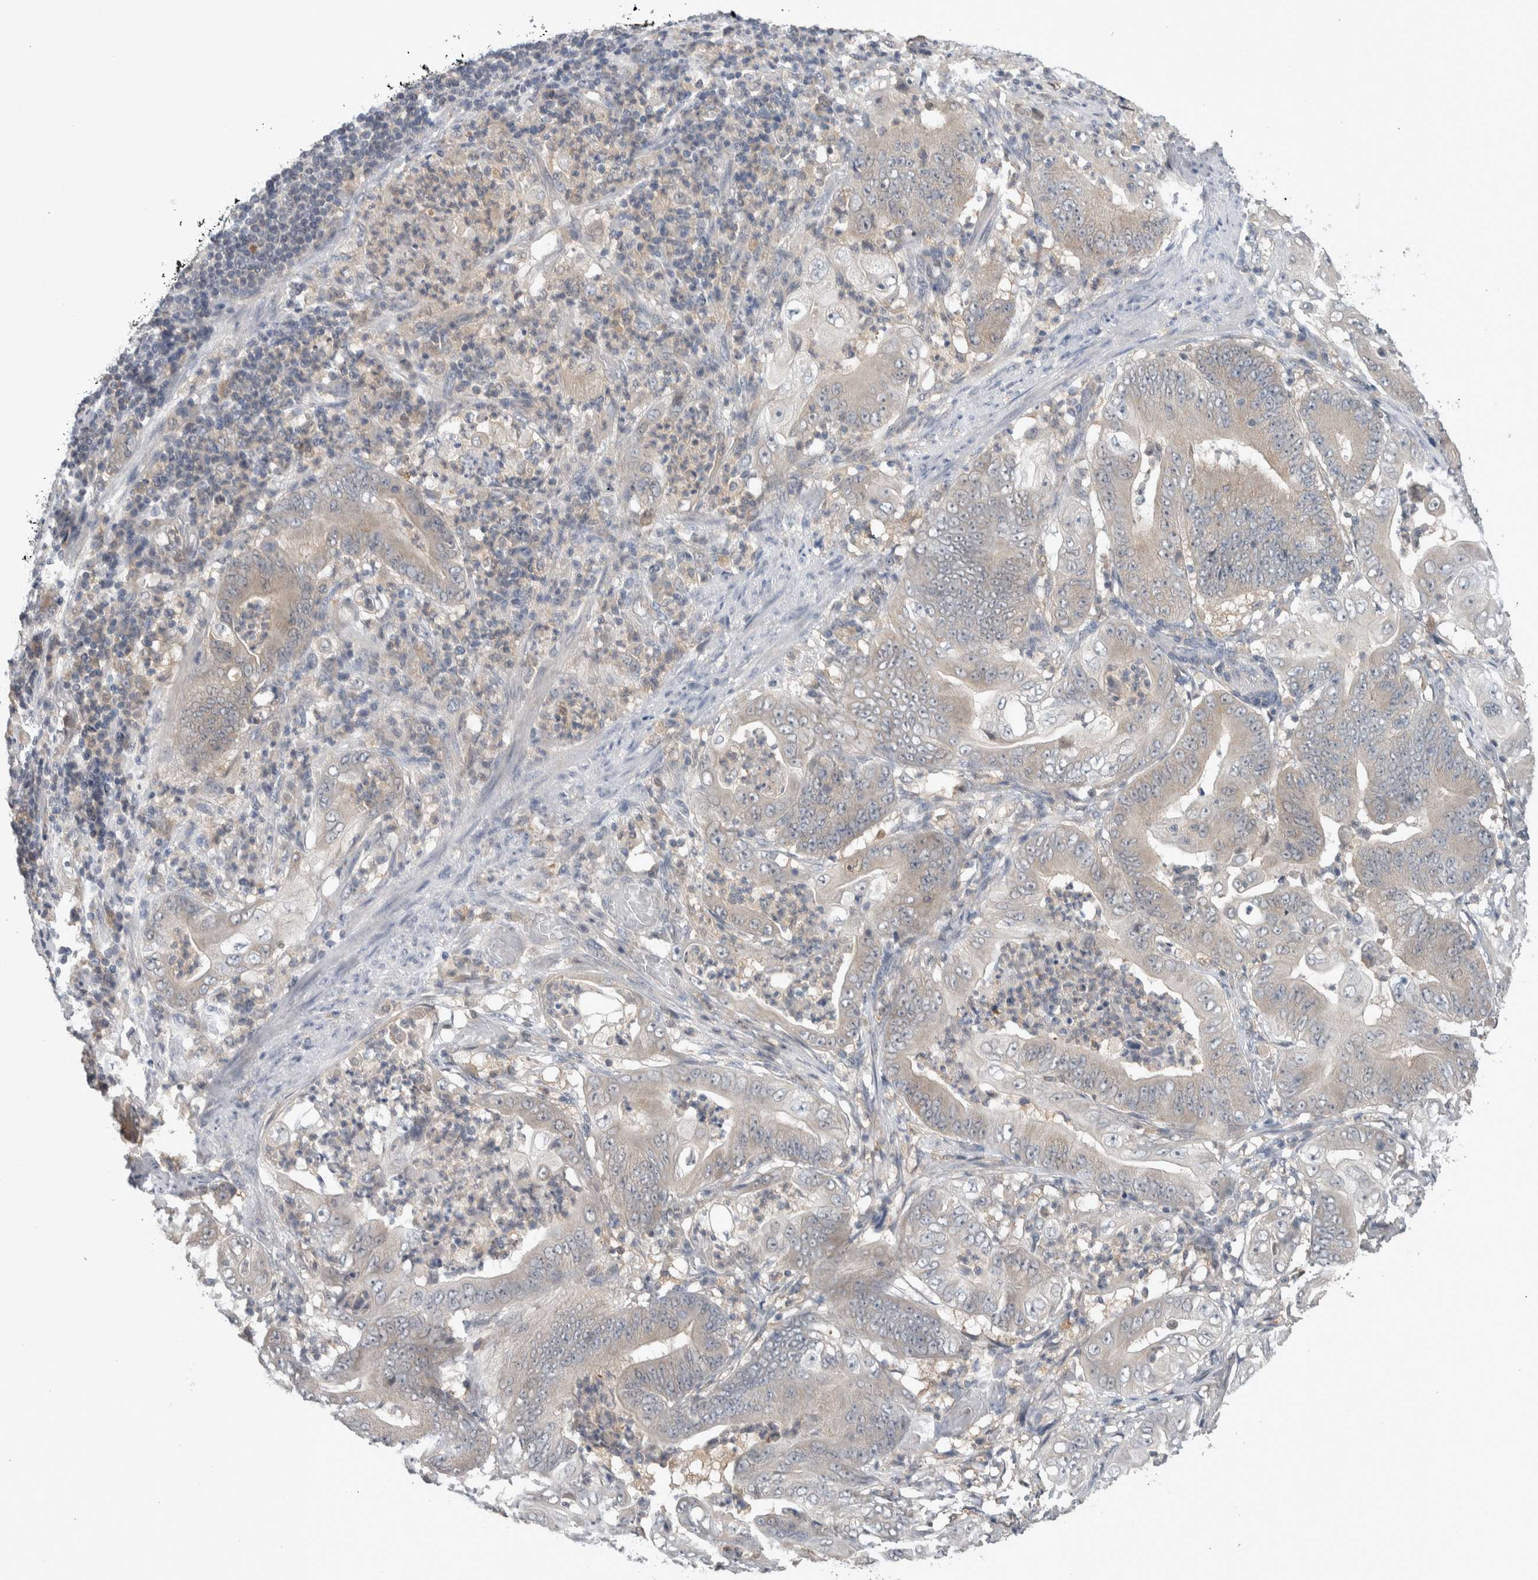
{"staining": {"intensity": "weak", "quantity": "<25%", "location": "cytoplasmic/membranous"}, "tissue": "stomach cancer", "cell_type": "Tumor cells", "image_type": "cancer", "snomed": [{"axis": "morphology", "description": "Adenocarcinoma, NOS"}, {"axis": "topography", "description": "Stomach"}], "caption": "Tumor cells are negative for brown protein staining in adenocarcinoma (stomach). (DAB immunohistochemistry visualized using brightfield microscopy, high magnification).", "gene": "HTATIP2", "patient": {"sex": "female", "age": 73}}